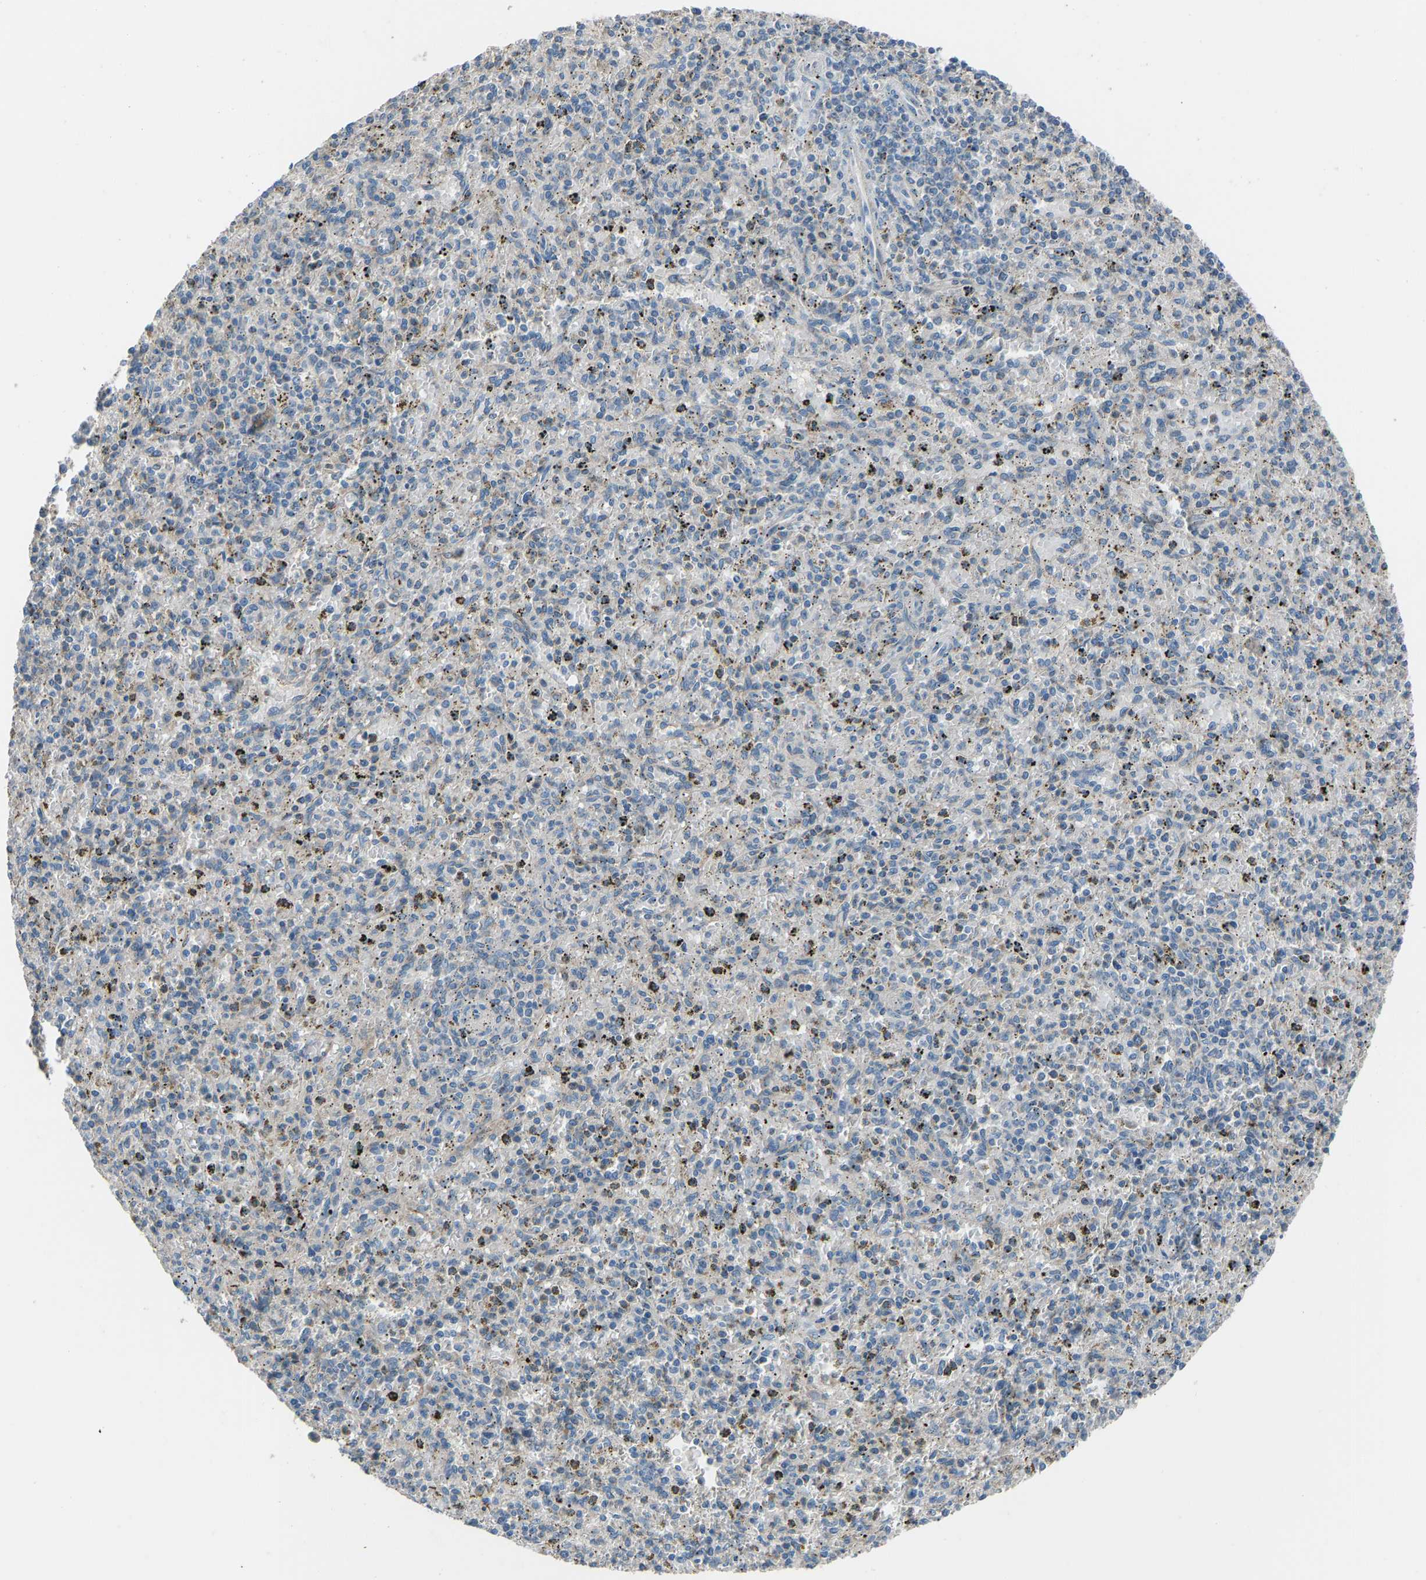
{"staining": {"intensity": "negative", "quantity": "none", "location": "none"}, "tissue": "spleen", "cell_type": "Cells in red pulp", "image_type": "normal", "snomed": [{"axis": "morphology", "description": "Normal tissue, NOS"}, {"axis": "topography", "description": "Spleen"}], "caption": "Micrograph shows no significant protein expression in cells in red pulp of benign spleen. (Immunohistochemistry, brightfield microscopy, high magnification).", "gene": "TGFBR3", "patient": {"sex": "male", "age": 72}}